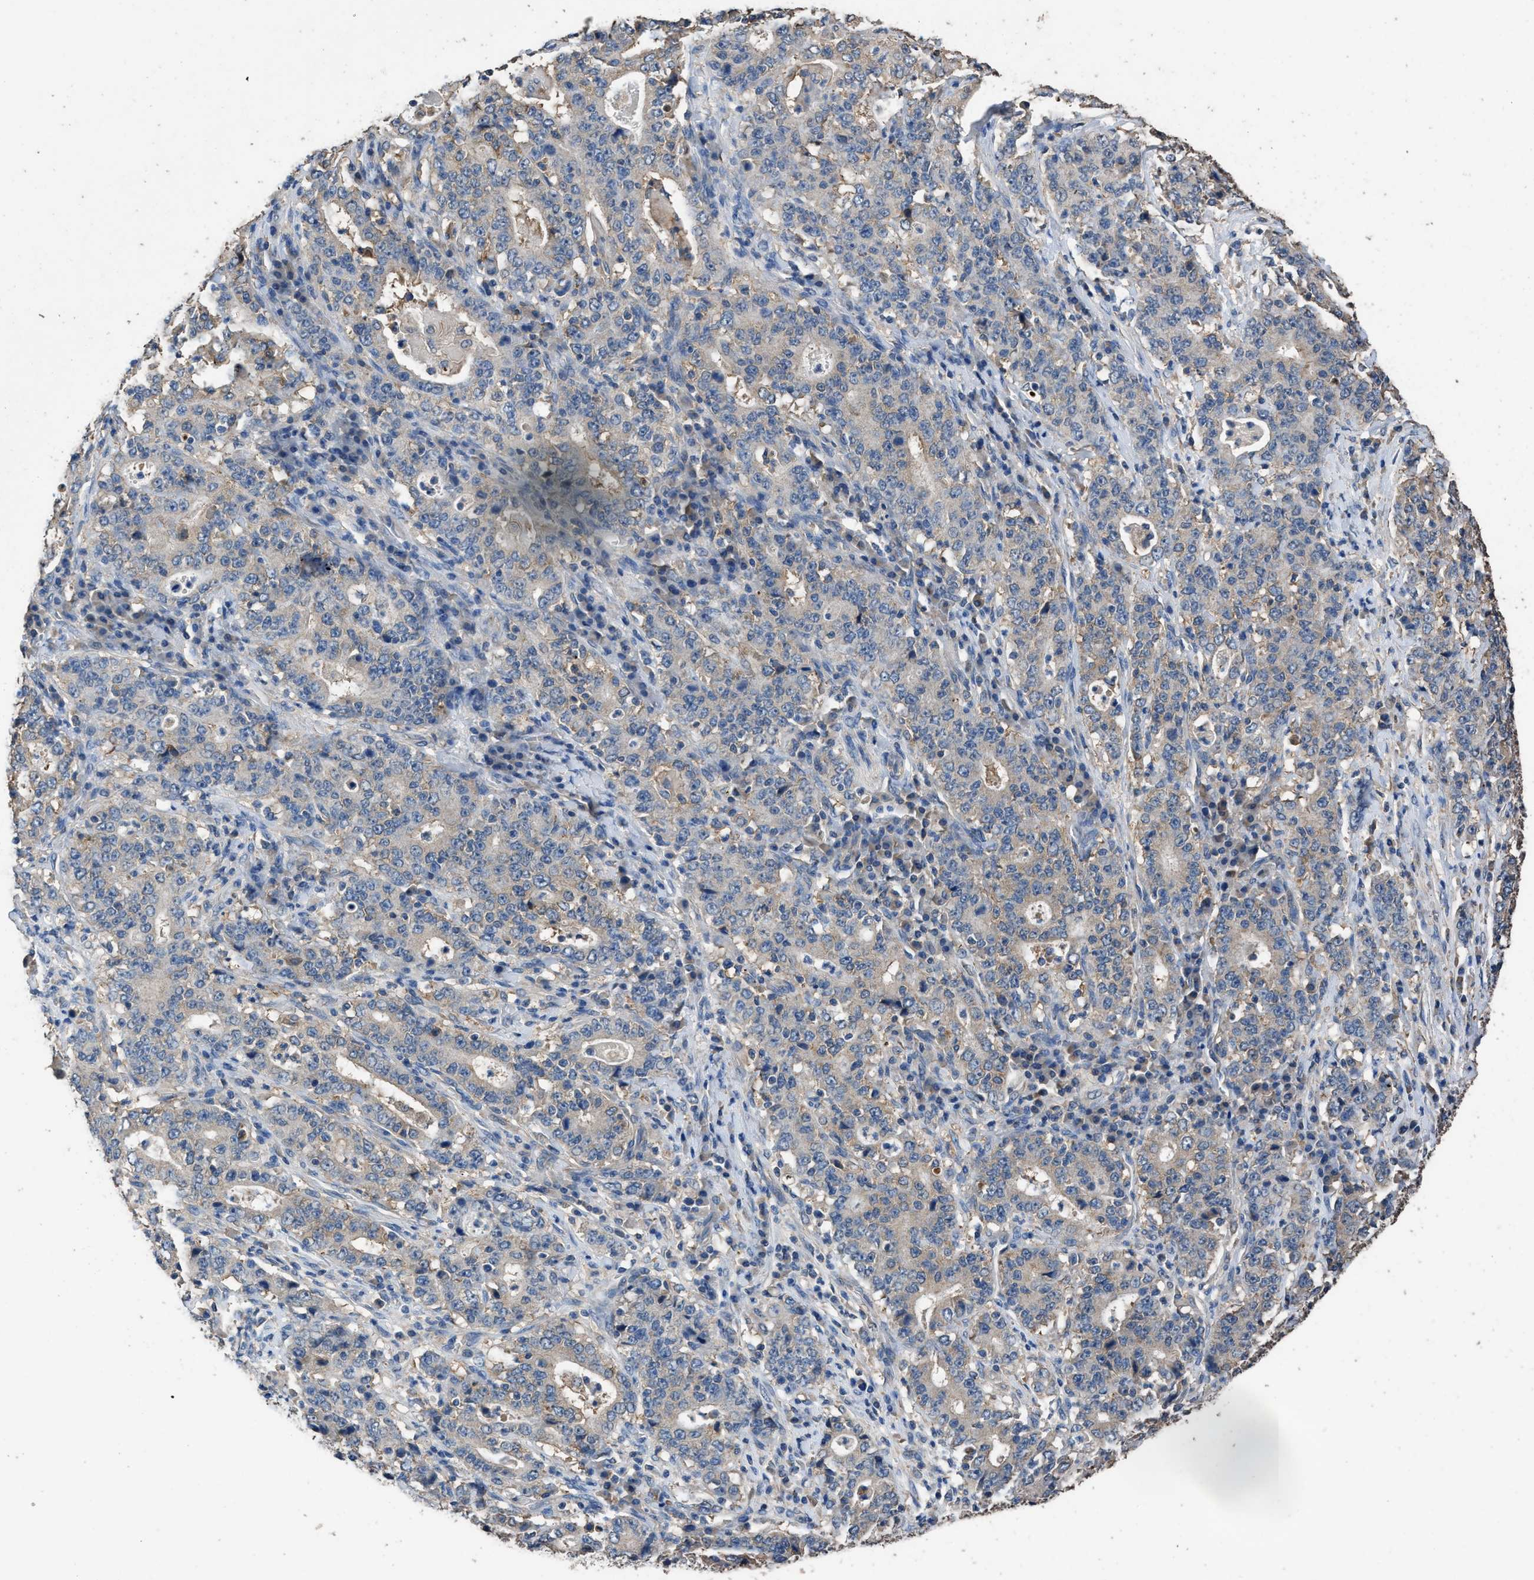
{"staining": {"intensity": "weak", "quantity": "<25%", "location": "cytoplasmic/membranous"}, "tissue": "stomach cancer", "cell_type": "Tumor cells", "image_type": "cancer", "snomed": [{"axis": "morphology", "description": "Normal tissue, NOS"}, {"axis": "morphology", "description": "Adenocarcinoma, NOS"}, {"axis": "topography", "description": "Stomach, upper"}, {"axis": "topography", "description": "Stomach"}], "caption": "There is no significant positivity in tumor cells of adenocarcinoma (stomach).", "gene": "ITSN1", "patient": {"sex": "male", "age": 59}}